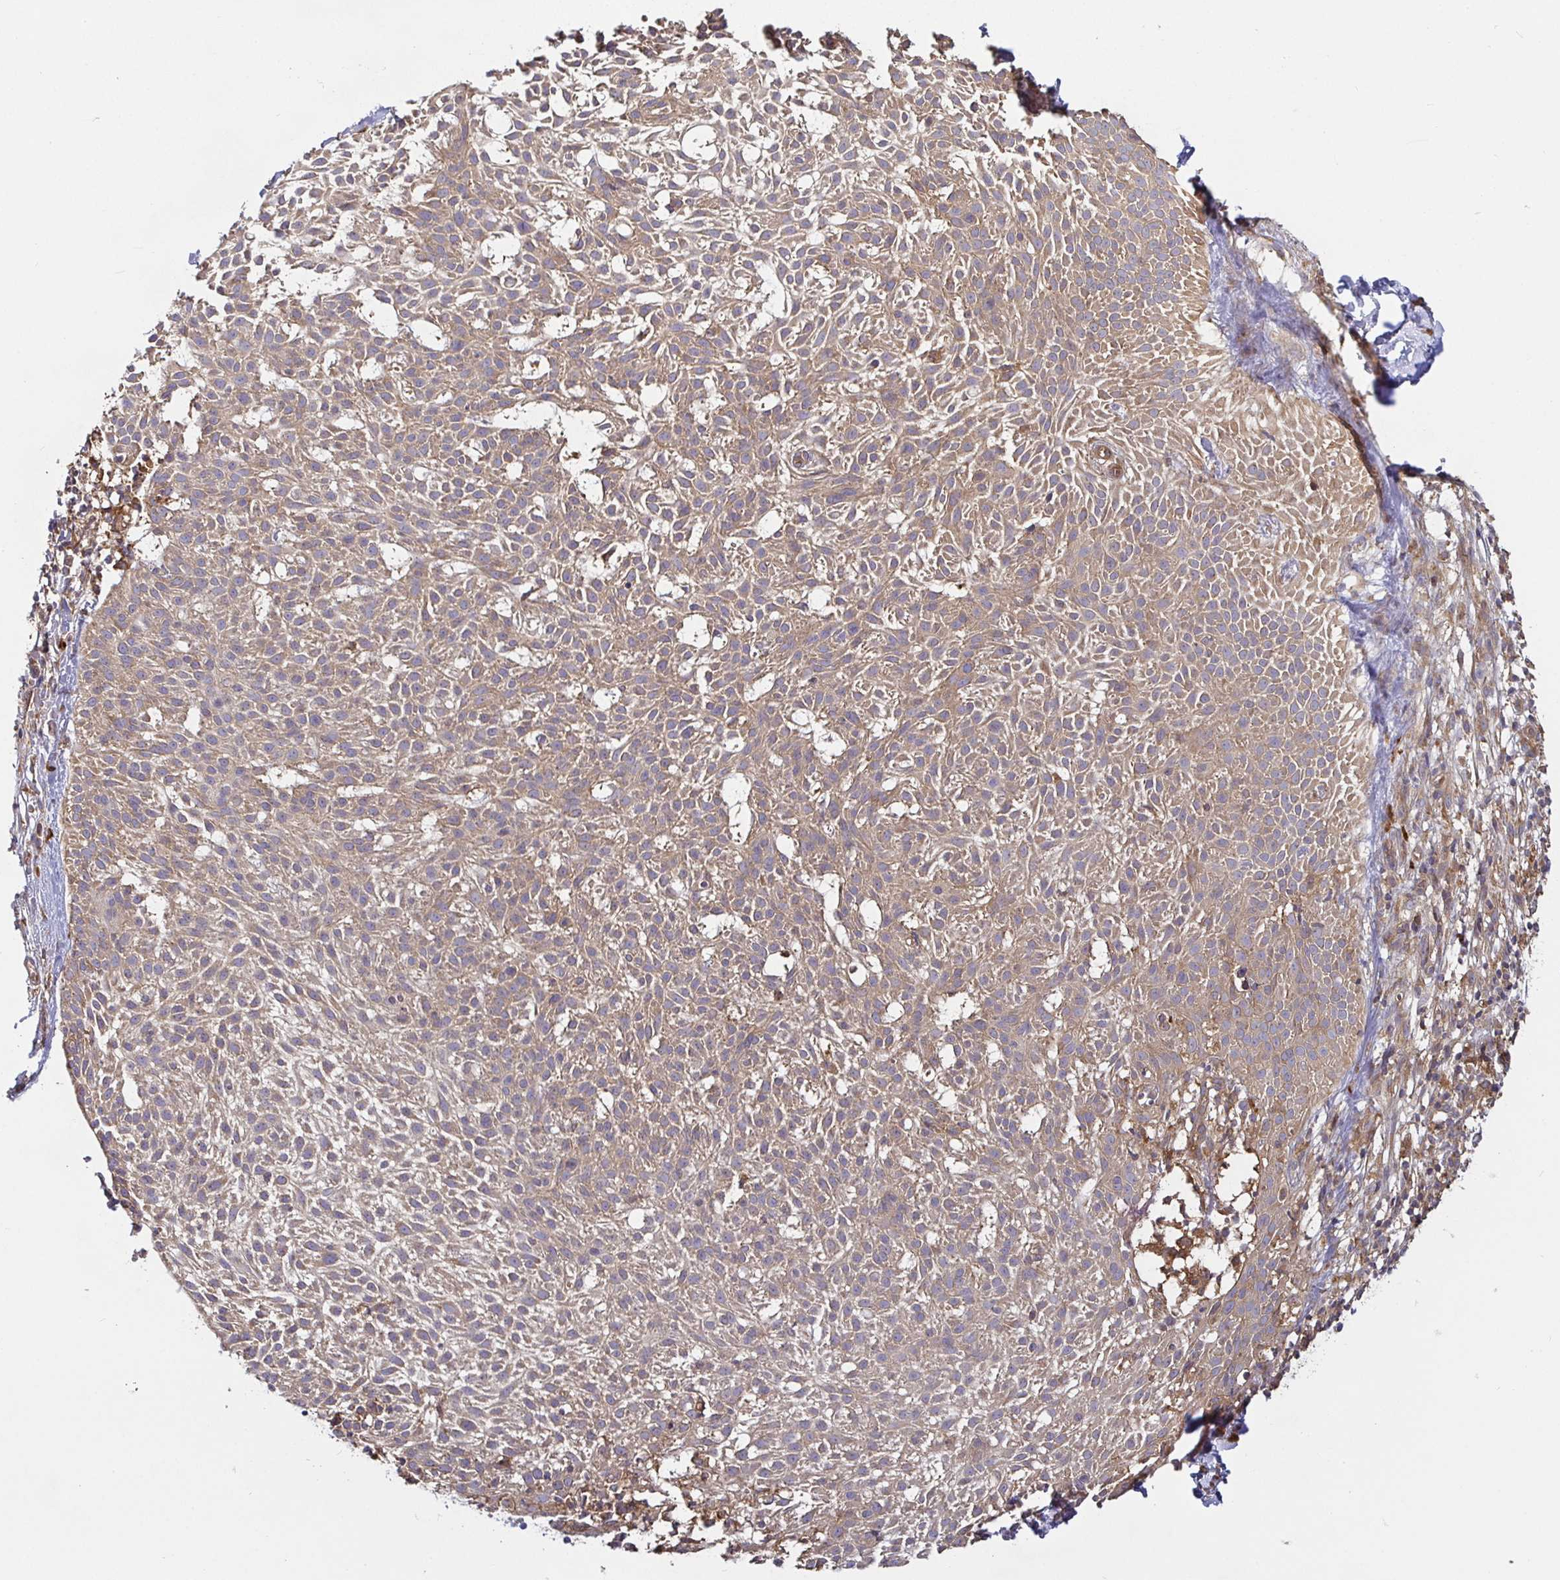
{"staining": {"intensity": "weak", "quantity": "25%-75%", "location": "cytoplasmic/membranous"}, "tissue": "skin cancer", "cell_type": "Tumor cells", "image_type": "cancer", "snomed": [{"axis": "morphology", "description": "Basal cell carcinoma"}, {"axis": "topography", "description": "Skin"}], "caption": "Basal cell carcinoma (skin) was stained to show a protein in brown. There is low levels of weak cytoplasmic/membranous expression in about 25%-75% of tumor cells. The protein of interest is shown in brown color, while the nuclei are stained blue.", "gene": "SNX8", "patient": {"sex": "female", "age": 78}}